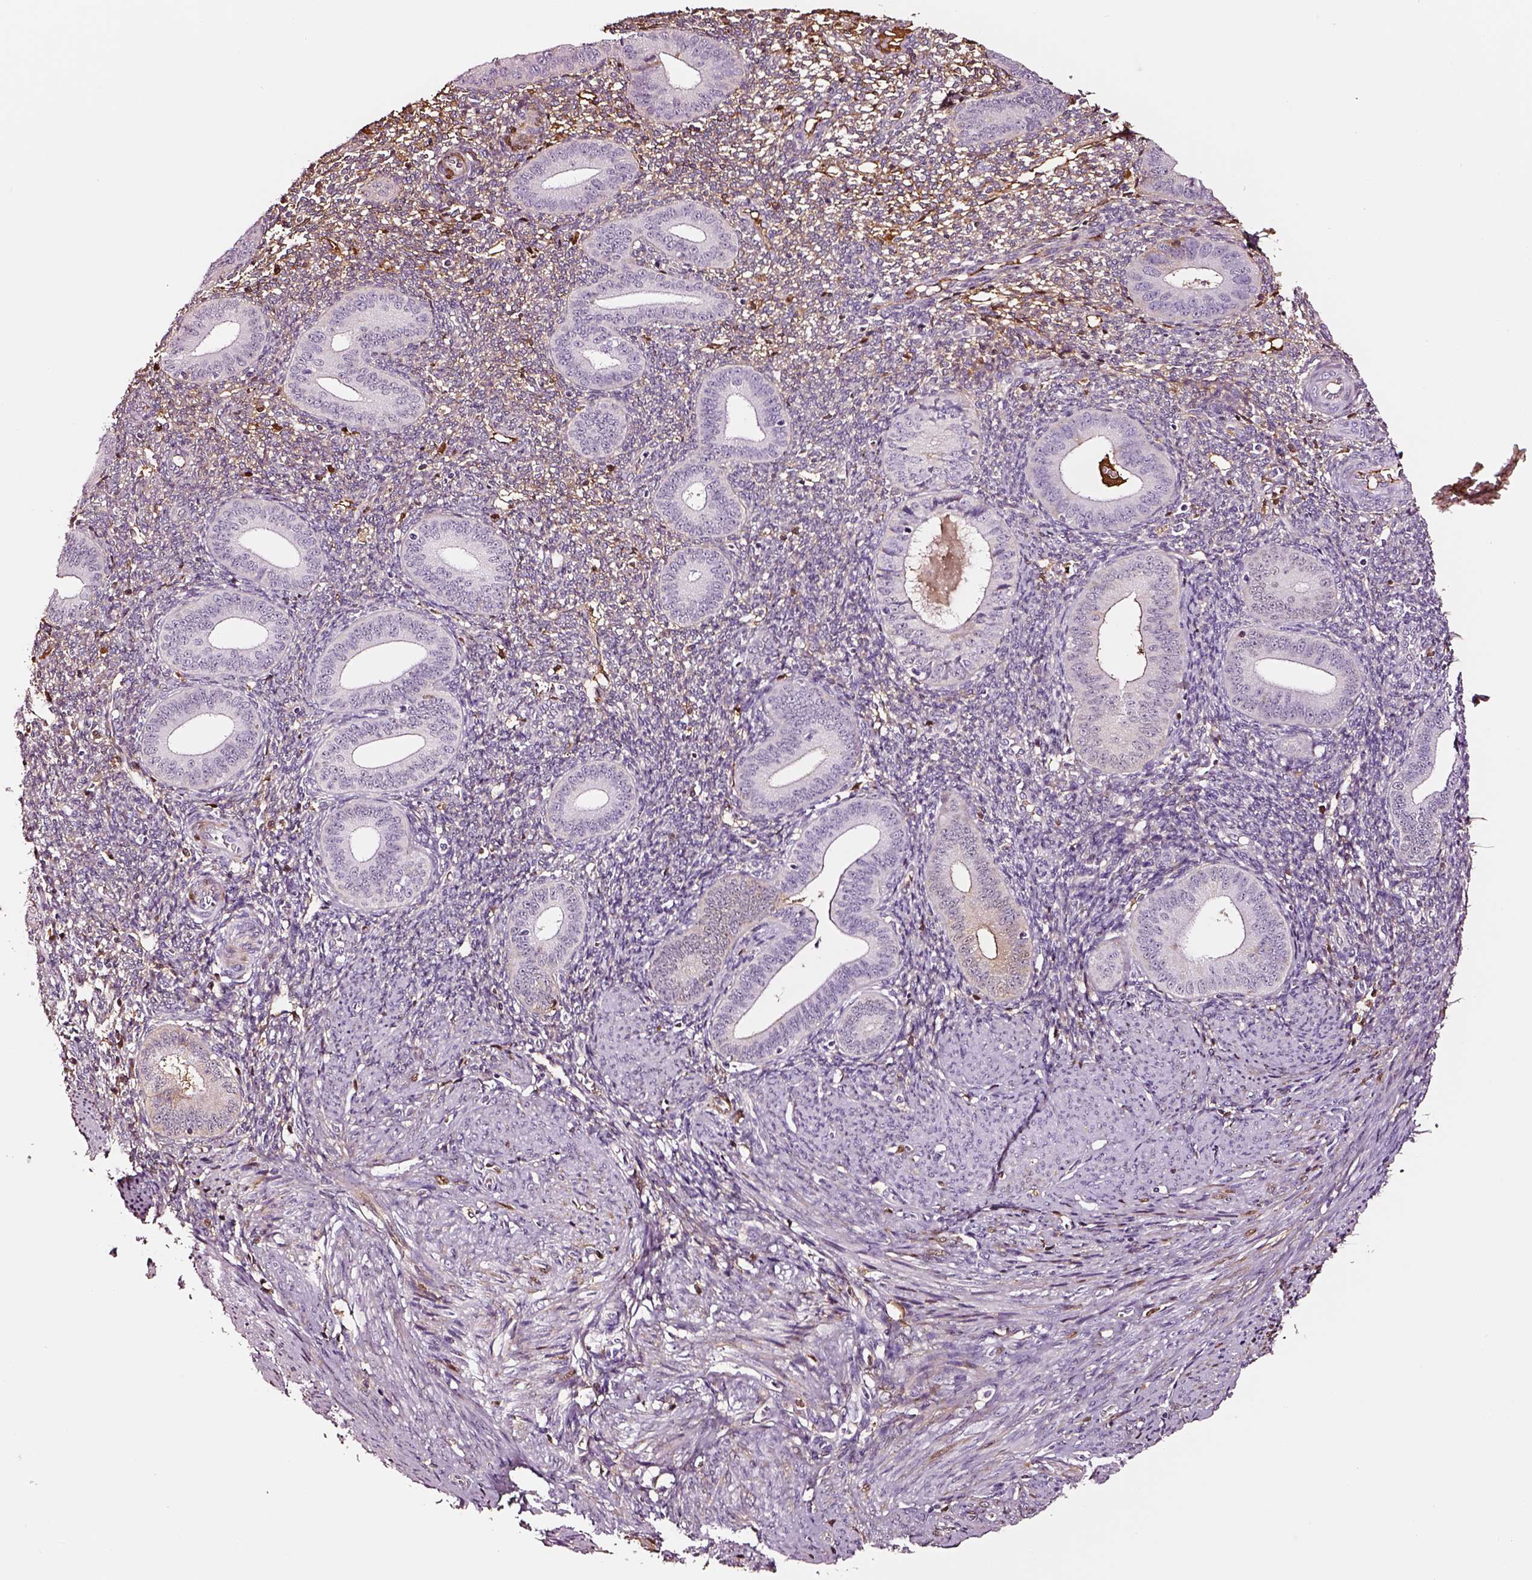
{"staining": {"intensity": "negative", "quantity": "none", "location": "none"}, "tissue": "endometrium", "cell_type": "Cells in endometrial stroma", "image_type": "normal", "snomed": [{"axis": "morphology", "description": "Normal tissue, NOS"}, {"axis": "topography", "description": "Endometrium"}], "caption": "High power microscopy micrograph of an immunohistochemistry (IHC) photomicrograph of unremarkable endometrium, revealing no significant staining in cells in endometrial stroma.", "gene": "TF", "patient": {"sex": "female", "age": 40}}